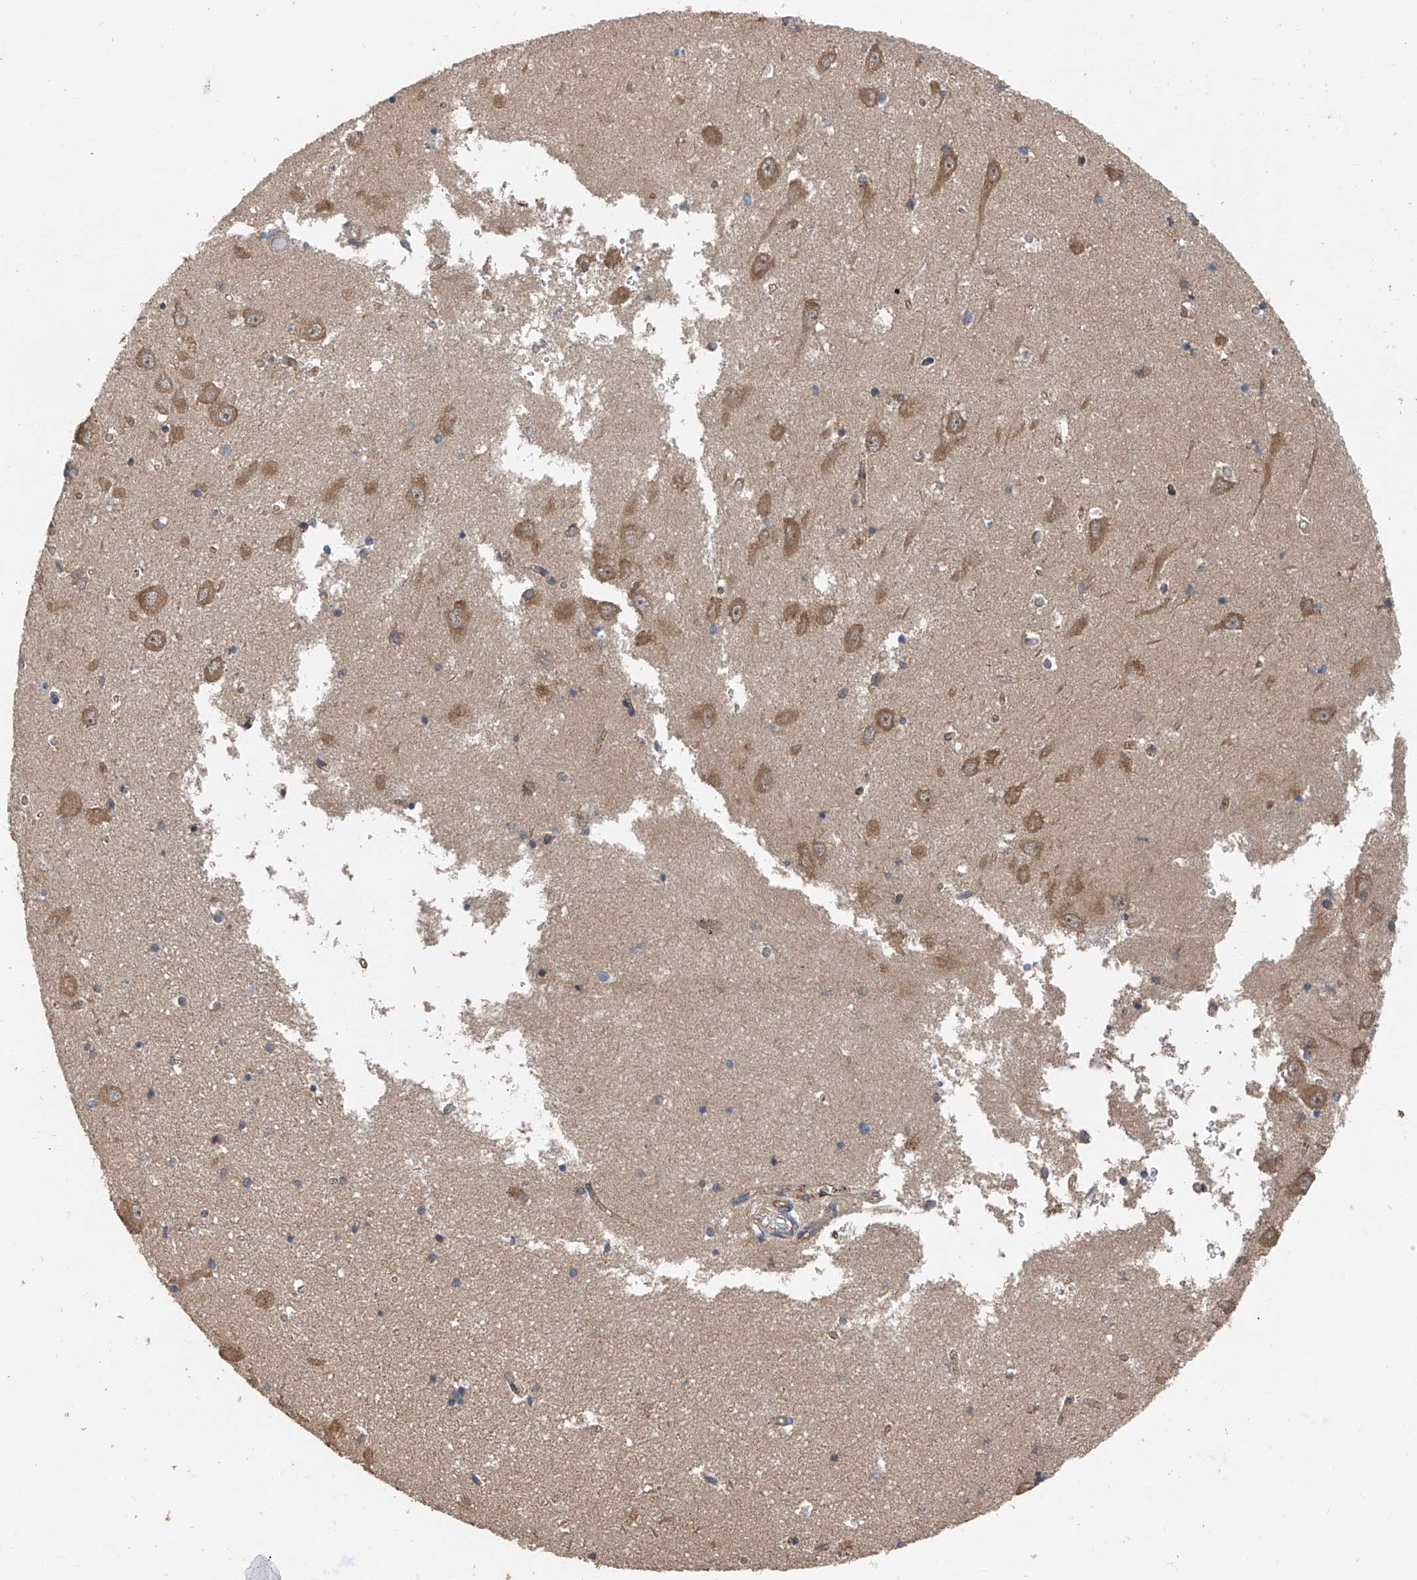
{"staining": {"intensity": "negative", "quantity": "none", "location": "none"}, "tissue": "hippocampus", "cell_type": "Glial cells", "image_type": "normal", "snomed": [{"axis": "morphology", "description": "Normal tissue, NOS"}, {"axis": "topography", "description": "Hippocampus"}], "caption": "IHC of benign hippocampus displays no staining in glial cells.", "gene": "PTK2", "patient": {"sex": "male", "age": 70}}